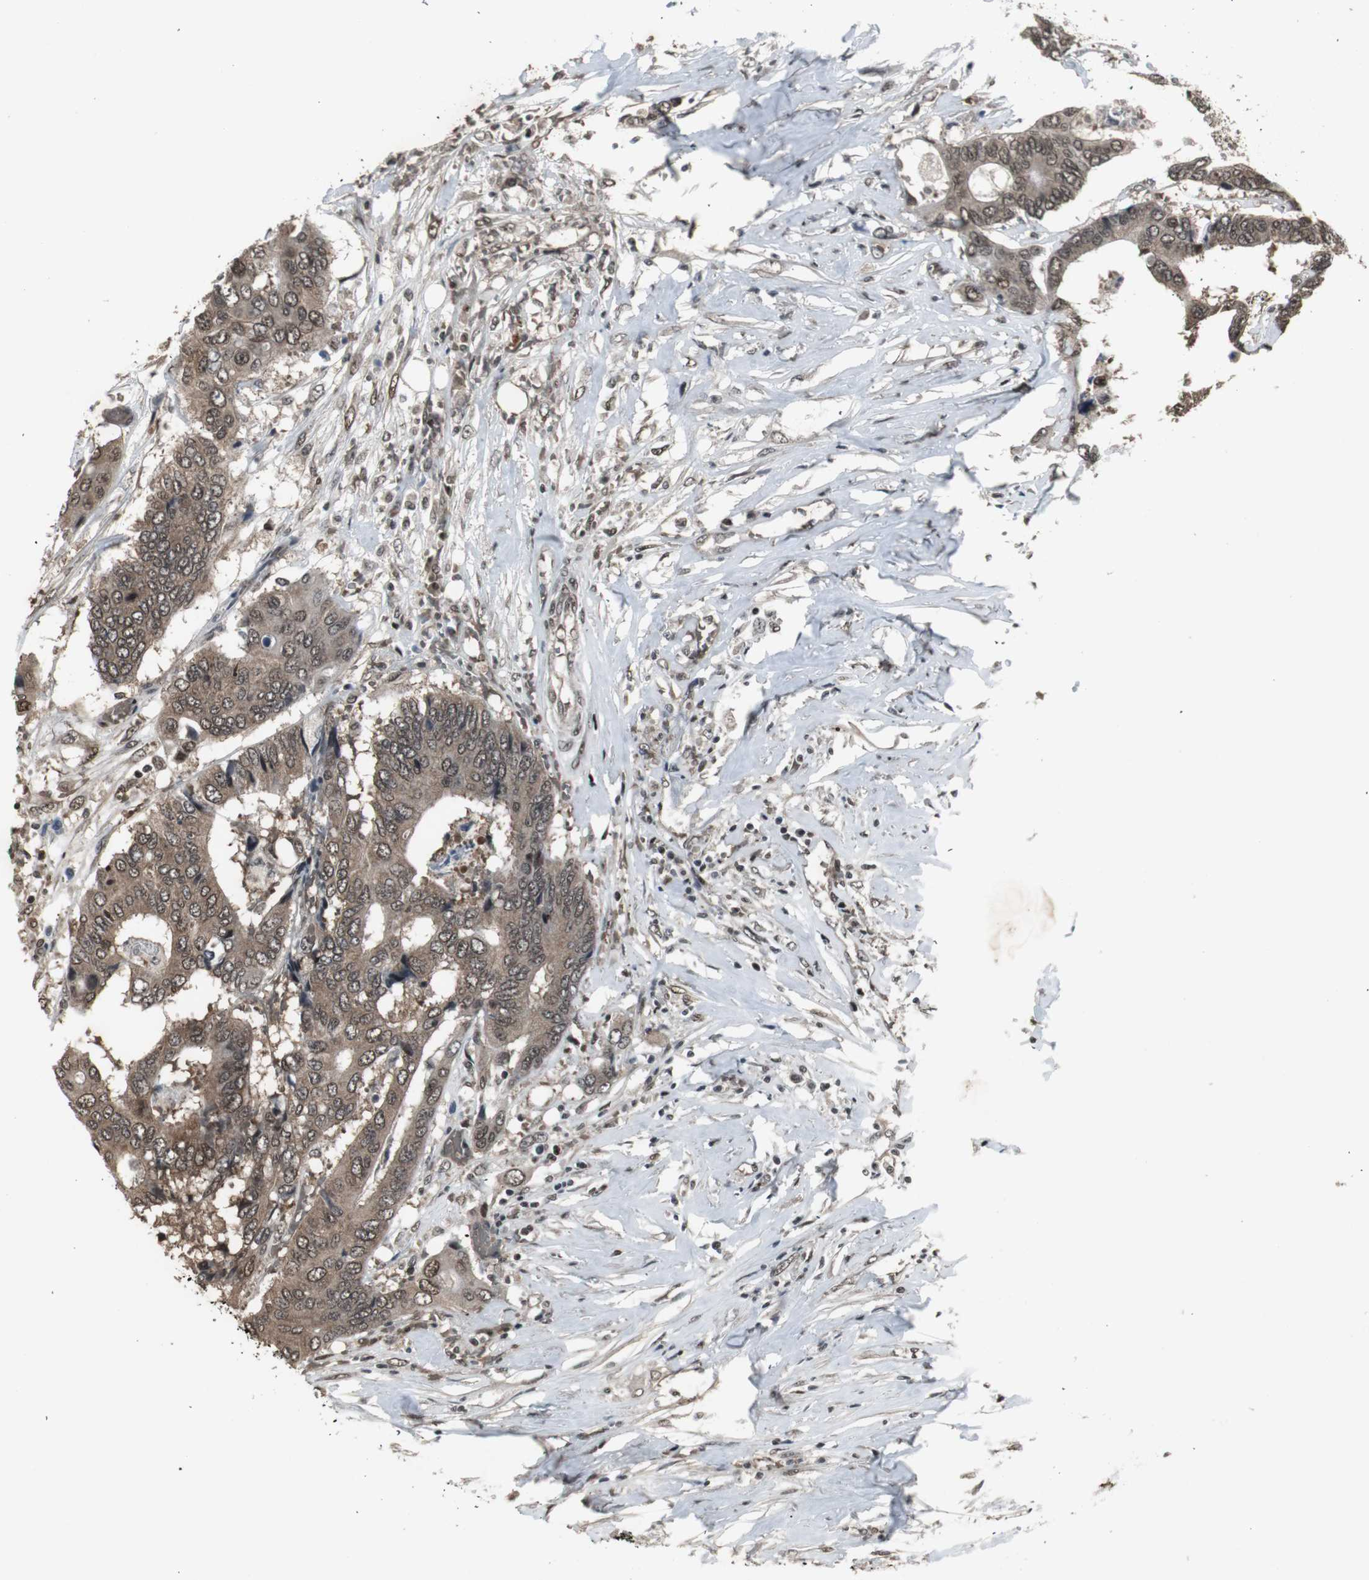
{"staining": {"intensity": "moderate", "quantity": ">75%", "location": "cytoplasmic/membranous,nuclear"}, "tissue": "colorectal cancer", "cell_type": "Tumor cells", "image_type": "cancer", "snomed": [{"axis": "morphology", "description": "Adenocarcinoma, NOS"}, {"axis": "topography", "description": "Rectum"}], "caption": "Human colorectal cancer stained with a protein marker demonstrates moderate staining in tumor cells.", "gene": "TAF5", "patient": {"sex": "male", "age": 55}}